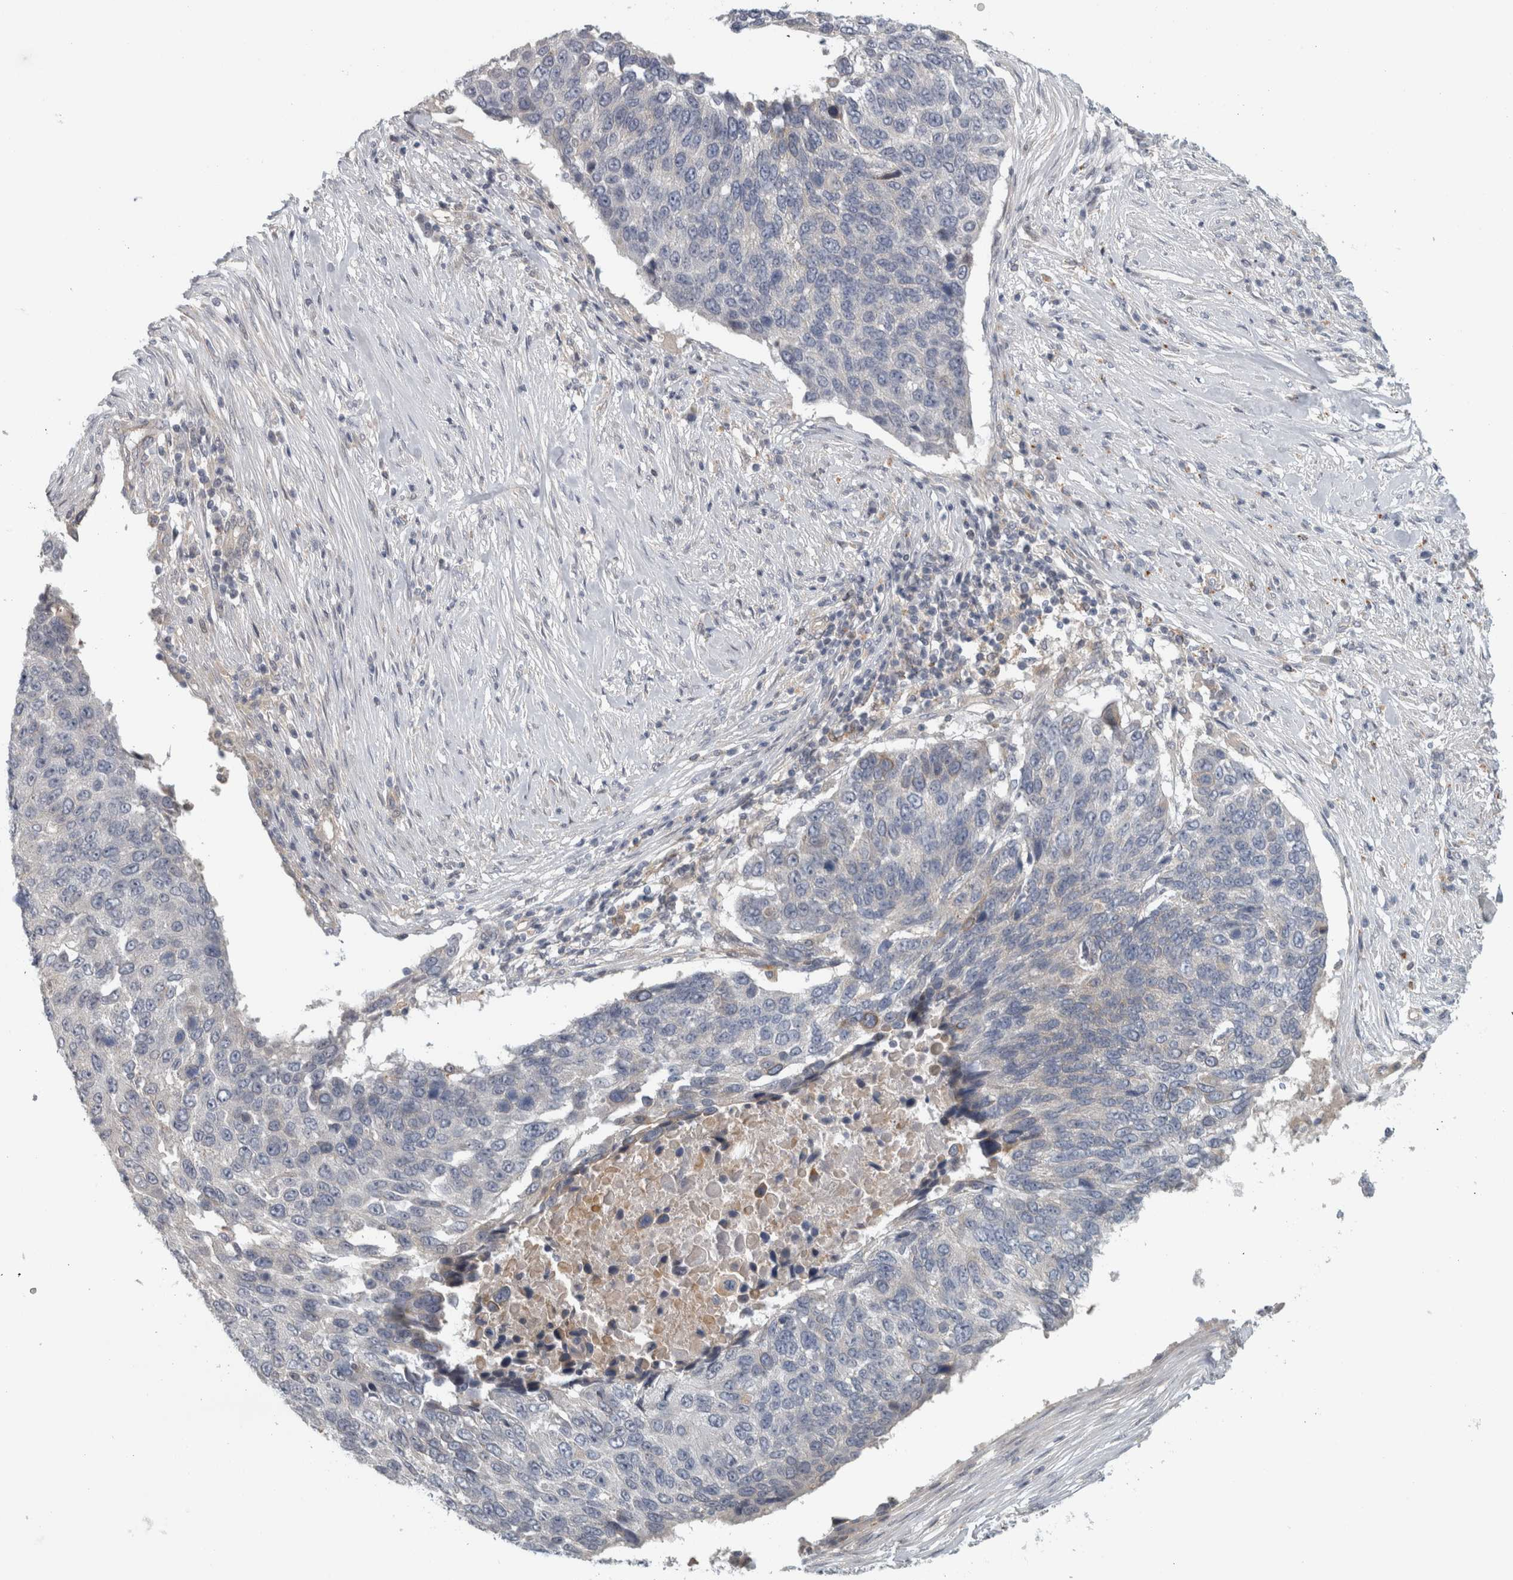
{"staining": {"intensity": "weak", "quantity": "<25%", "location": "cytoplasmic/membranous"}, "tissue": "lung cancer", "cell_type": "Tumor cells", "image_type": "cancer", "snomed": [{"axis": "morphology", "description": "Squamous cell carcinoma, NOS"}, {"axis": "topography", "description": "Lung"}], "caption": "Immunohistochemistry (IHC) histopathology image of lung cancer (squamous cell carcinoma) stained for a protein (brown), which exhibits no positivity in tumor cells. (Brightfield microscopy of DAB immunohistochemistry (IHC) at high magnification).", "gene": "ZNF804B", "patient": {"sex": "male", "age": 66}}